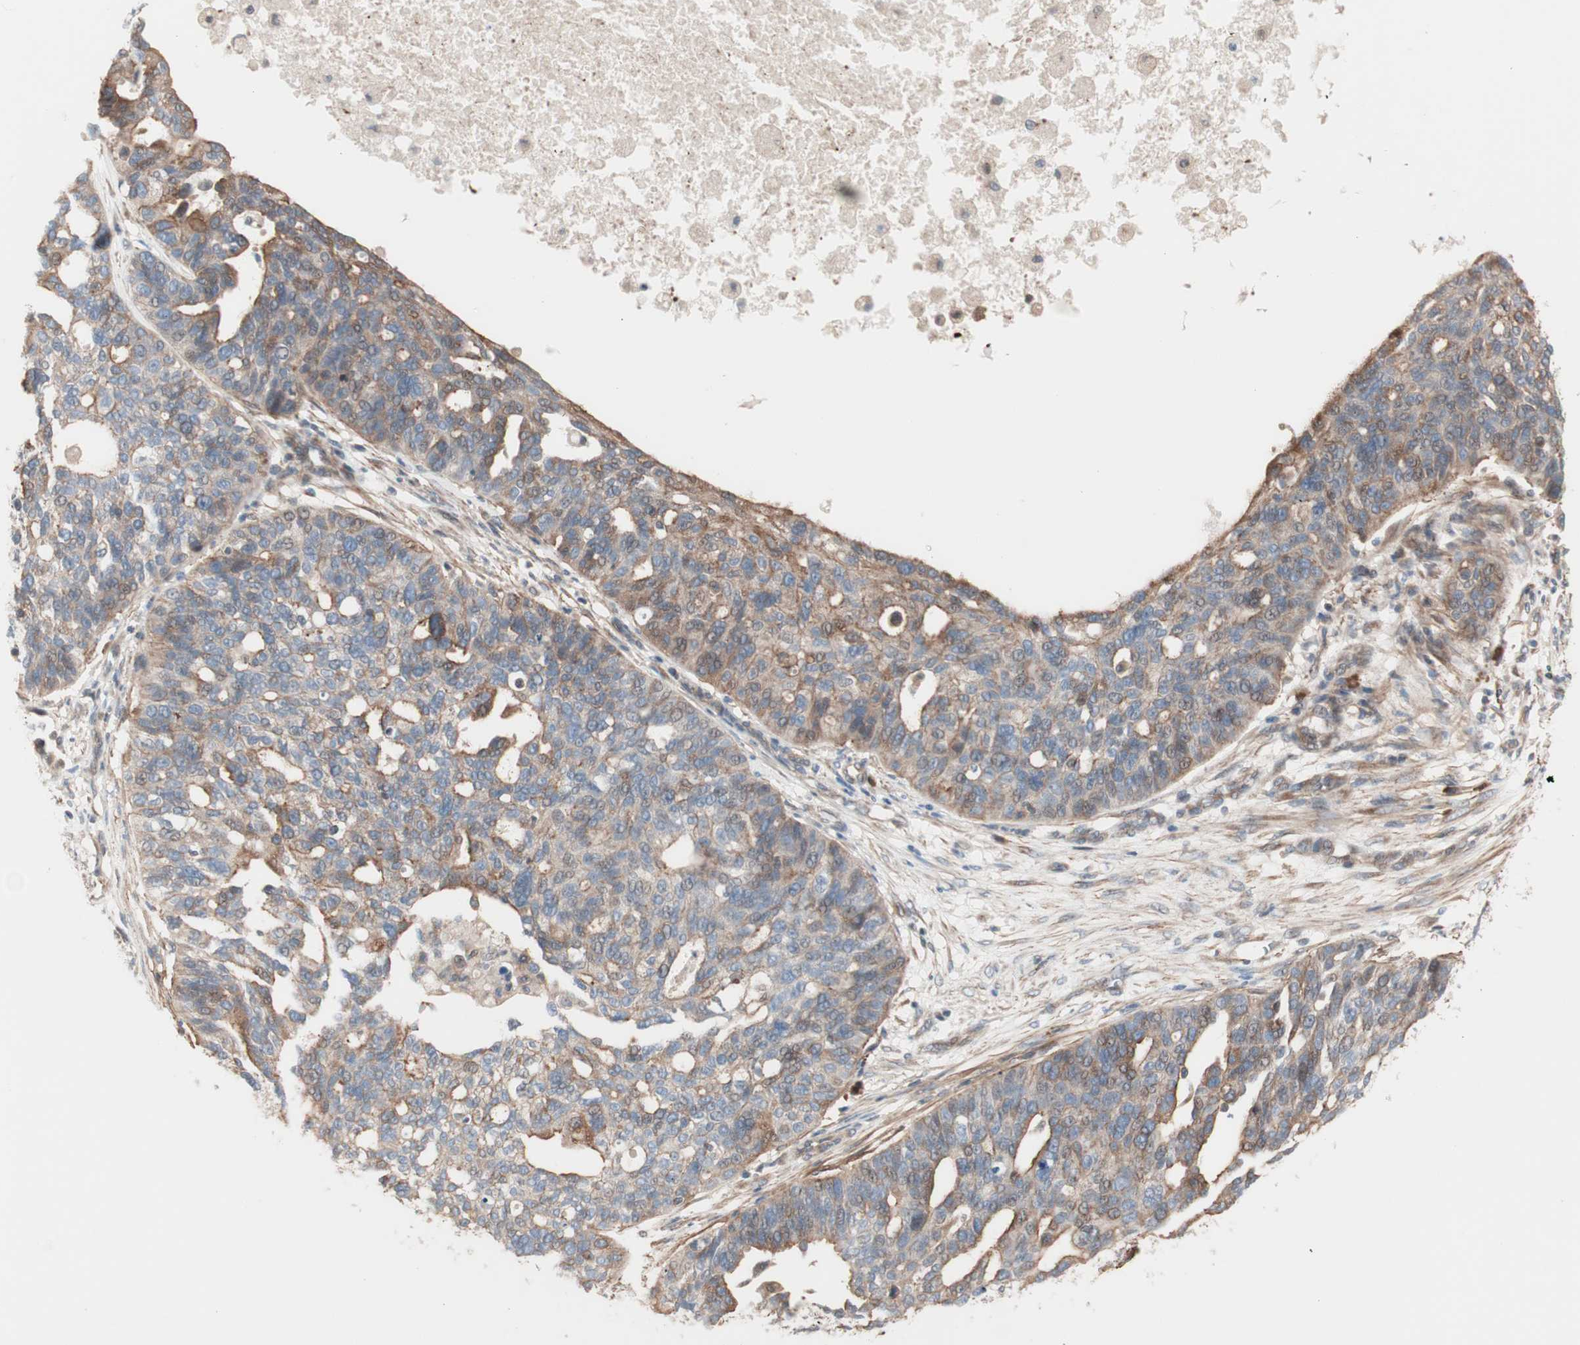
{"staining": {"intensity": "moderate", "quantity": "25%-75%", "location": "cytoplasmic/membranous"}, "tissue": "ovarian cancer", "cell_type": "Tumor cells", "image_type": "cancer", "snomed": [{"axis": "morphology", "description": "Cystadenocarcinoma, serous, NOS"}, {"axis": "topography", "description": "Ovary"}], "caption": "Immunohistochemical staining of human ovarian cancer (serous cystadenocarcinoma) reveals medium levels of moderate cytoplasmic/membranous protein expression in approximately 25%-75% of tumor cells. Immunohistochemistry (ihc) stains the protein in brown and the nuclei are stained blue.", "gene": "ALG5", "patient": {"sex": "female", "age": 59}}